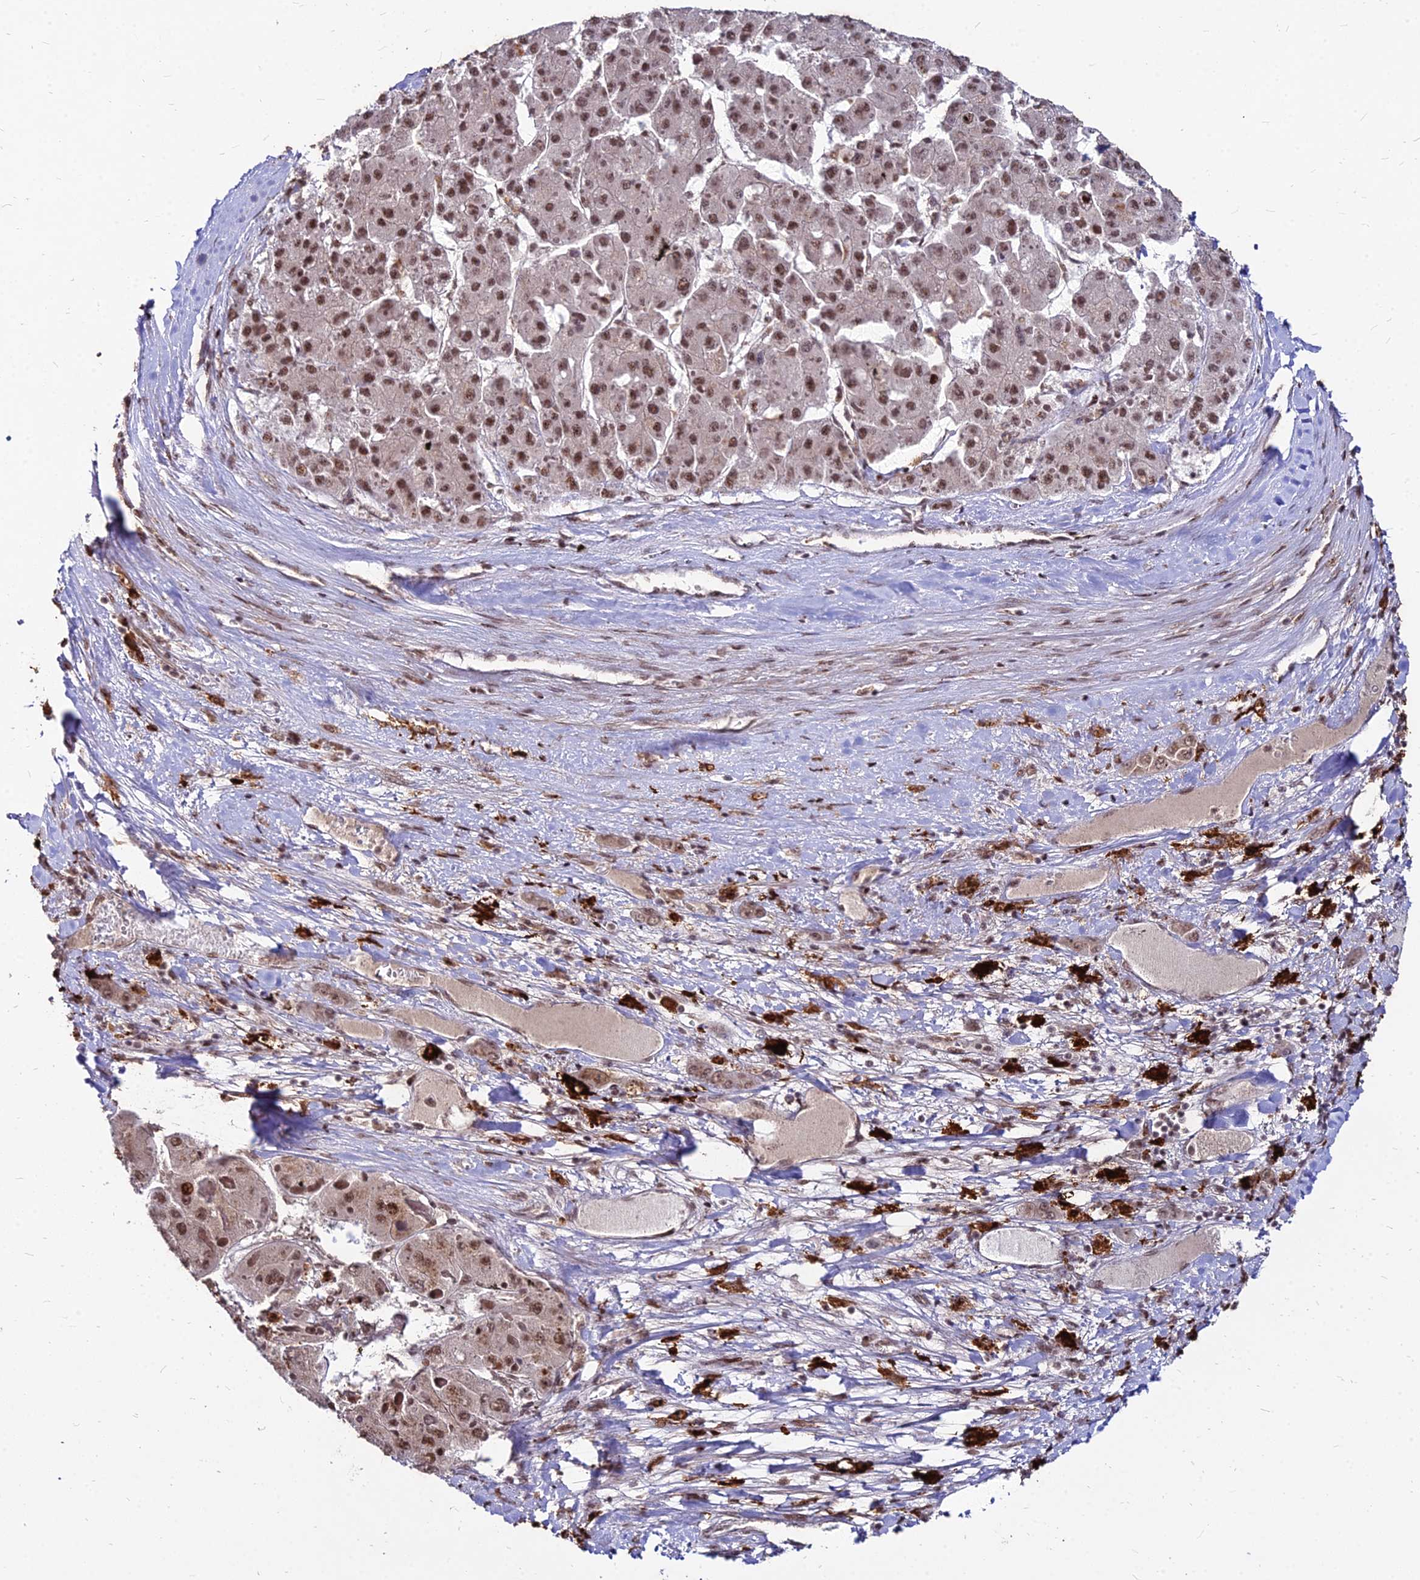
{"staining": {"intensity": "moderate", "quantity": ">75%", "location": "nuclear"}, "tissue": "liver cancer", "cell_type": "Tumor cells", "image_type": "cancer", "snomed": [{"axis": "morphology", "description": "Carcinoma, Hepatocellular, NOS"}, {"axis": "topography", "description": "Liver"}], "caption": "Immunohistochemistry photomicrograph of liver cancer (hepatocellular carcinoma) stained for a protein (brown), which shows medium levels of moderate nuclear expression in about >75% of tumor cells.", "gene": "ZBED4", "patient": {"sex": "female", "age": 73}}